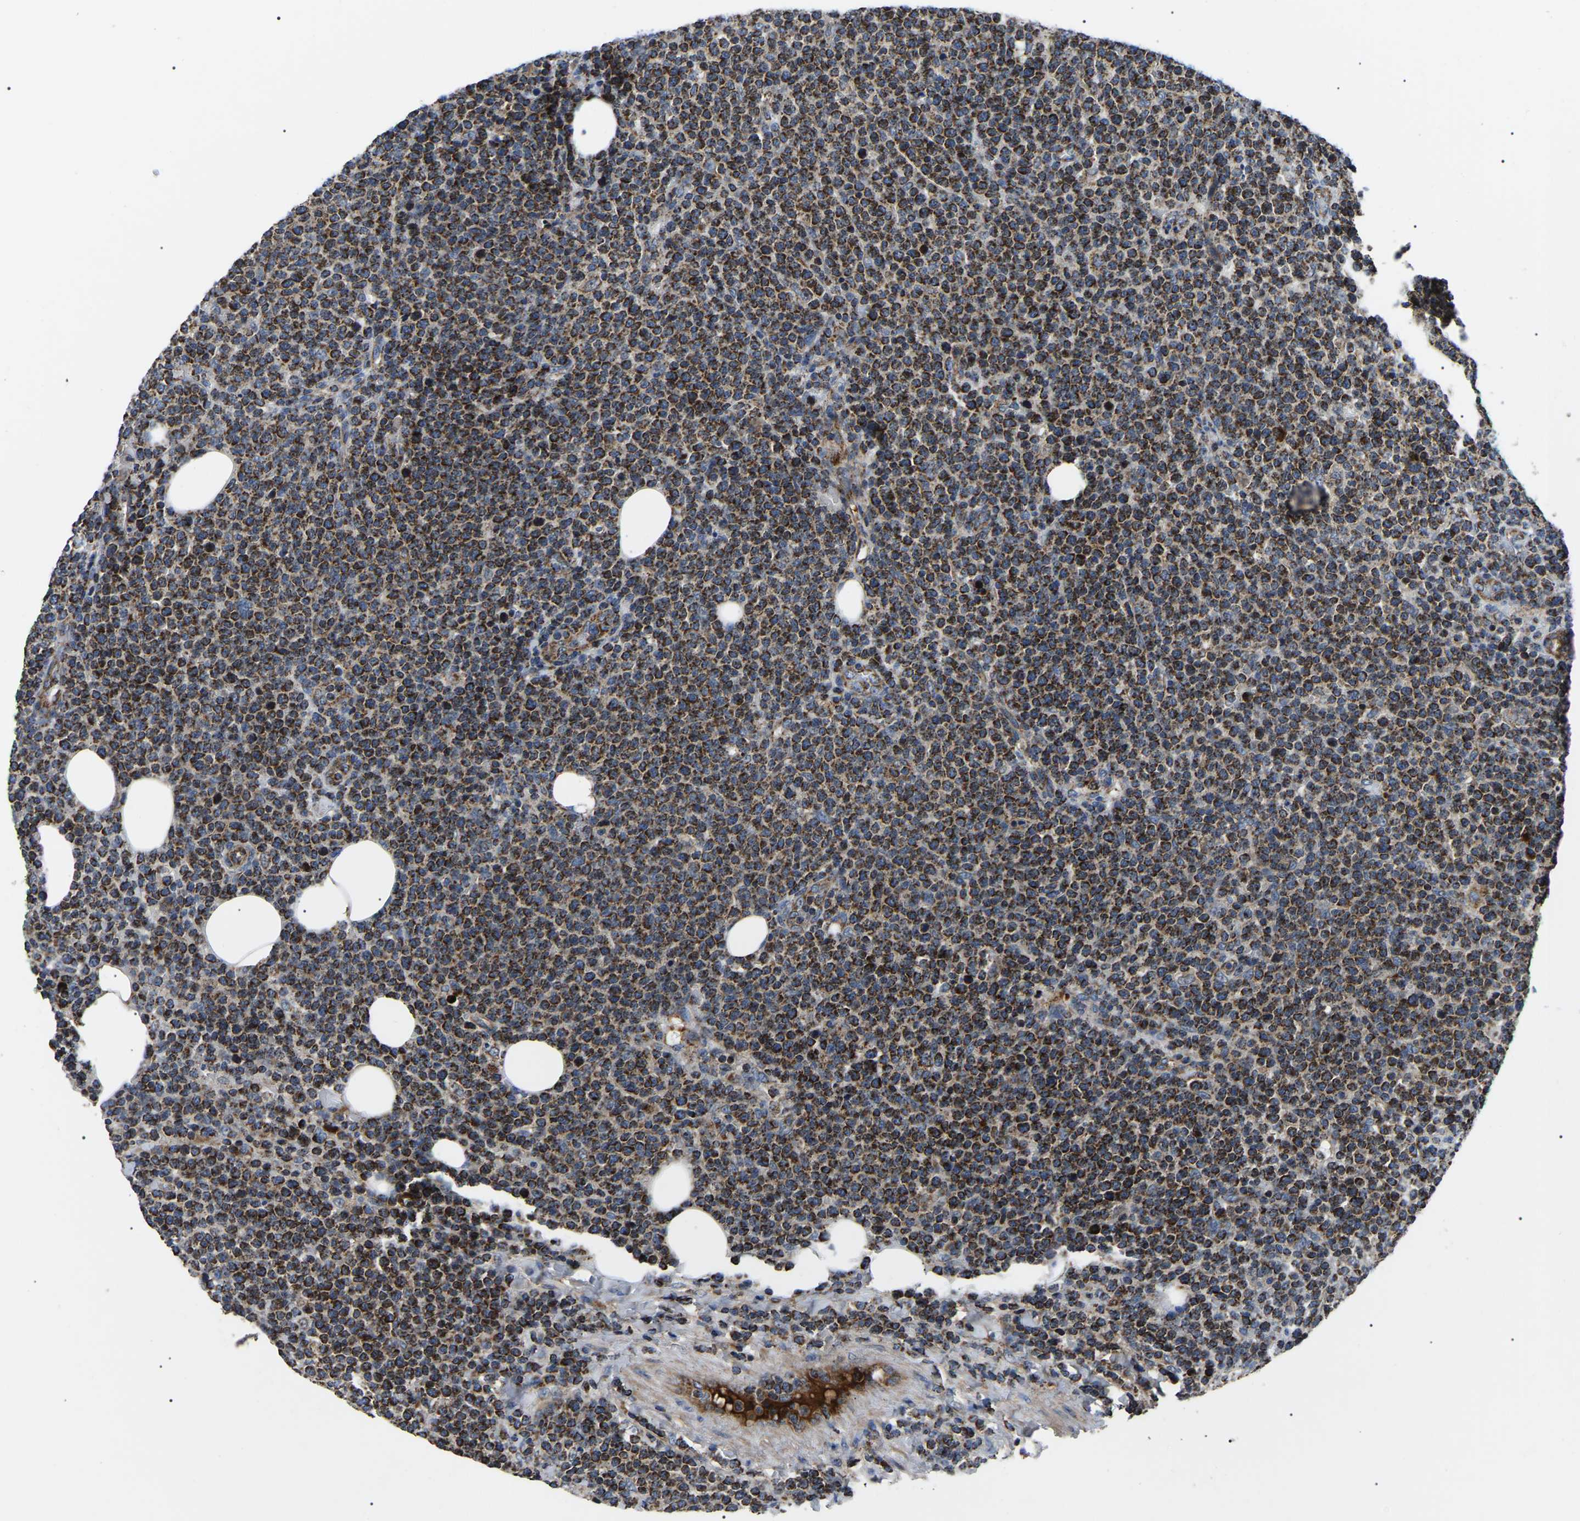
{"staining": {"intensity": "strong", "quantity": ">75%", "location": "cytoplasmic/membranous"}, "tissue": "lymphoma", "cell_type": "Tumor cells", "image_type": "cancer", "snomed": [{"axis": "morphology", "description": "Malignant lymphoma, non-Hodgkin's type, High grade"}, {"axis": "topography", "description": "Lymph node"}], "caption": "Immunohistochemical staining of high-grade malignant lymphoma, non-Hodgkin's type reveals high levels of strong cytoplasmic/membranous protein staining in approximately >75% of tumor cells.", "gene": "PPM1E", "patient": {"sex": "male", "age": 61}}